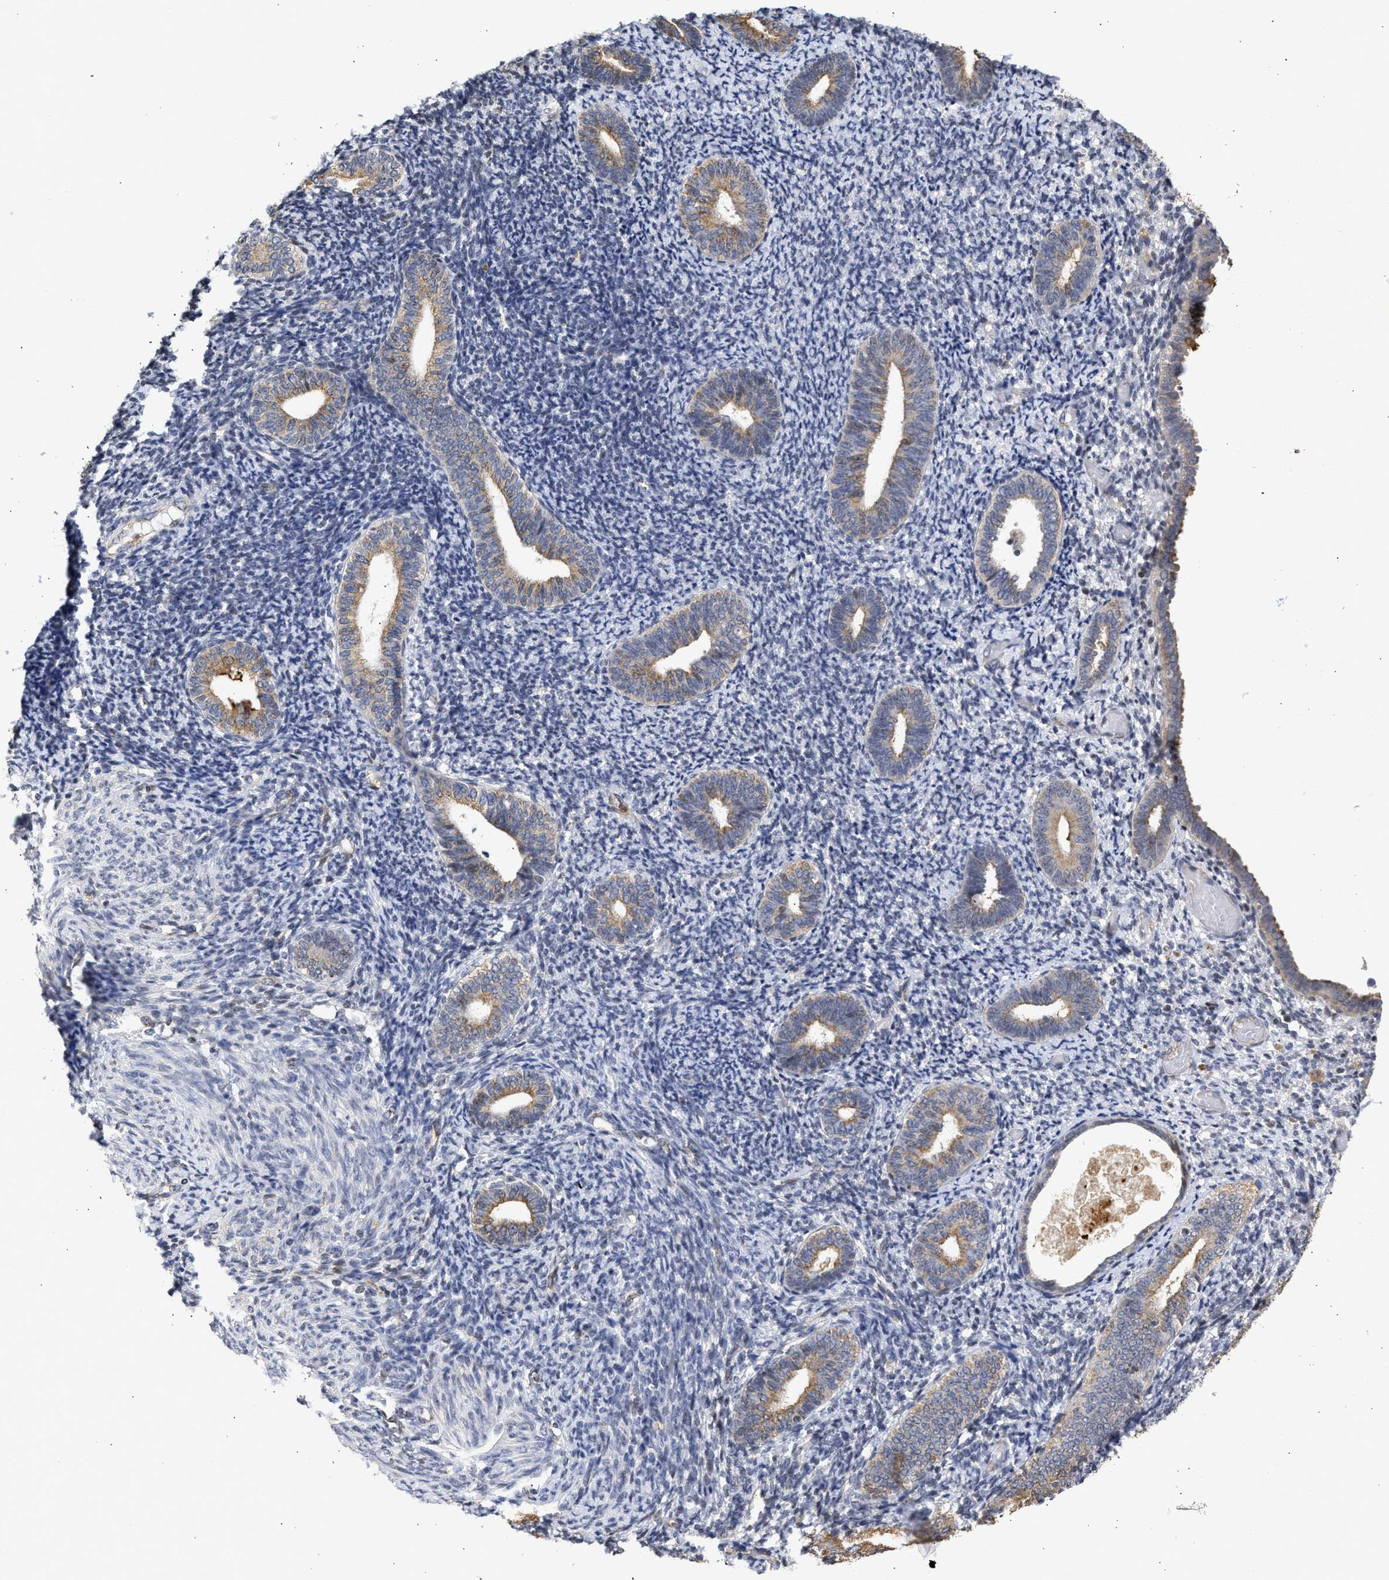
{"staining": {"intensity": "weak", "quantity": "<25%", "location": "cytoplasmic/membranous"}, "tissue": "endometrium", "cell_type": "Cells in endometrial stroma", "image_type": "normal", "snomed": [{"axis": "morphology", "description": "Normal tissue, NOS"}, {"axis": "topography", "description": "Endometrium"}], "caption": "DAB (3,3'-diaminobenzidine) immunohistochemical staining of unremarkable human endometrium exhibits no significant staining in cells in endometrial stroma. (Brightfield microscopy of DAB immunohistochemistry (IHC) at high magnification).", "gene": "ENSG00000142539", "patient": {"sex": "female", "age": 66}}